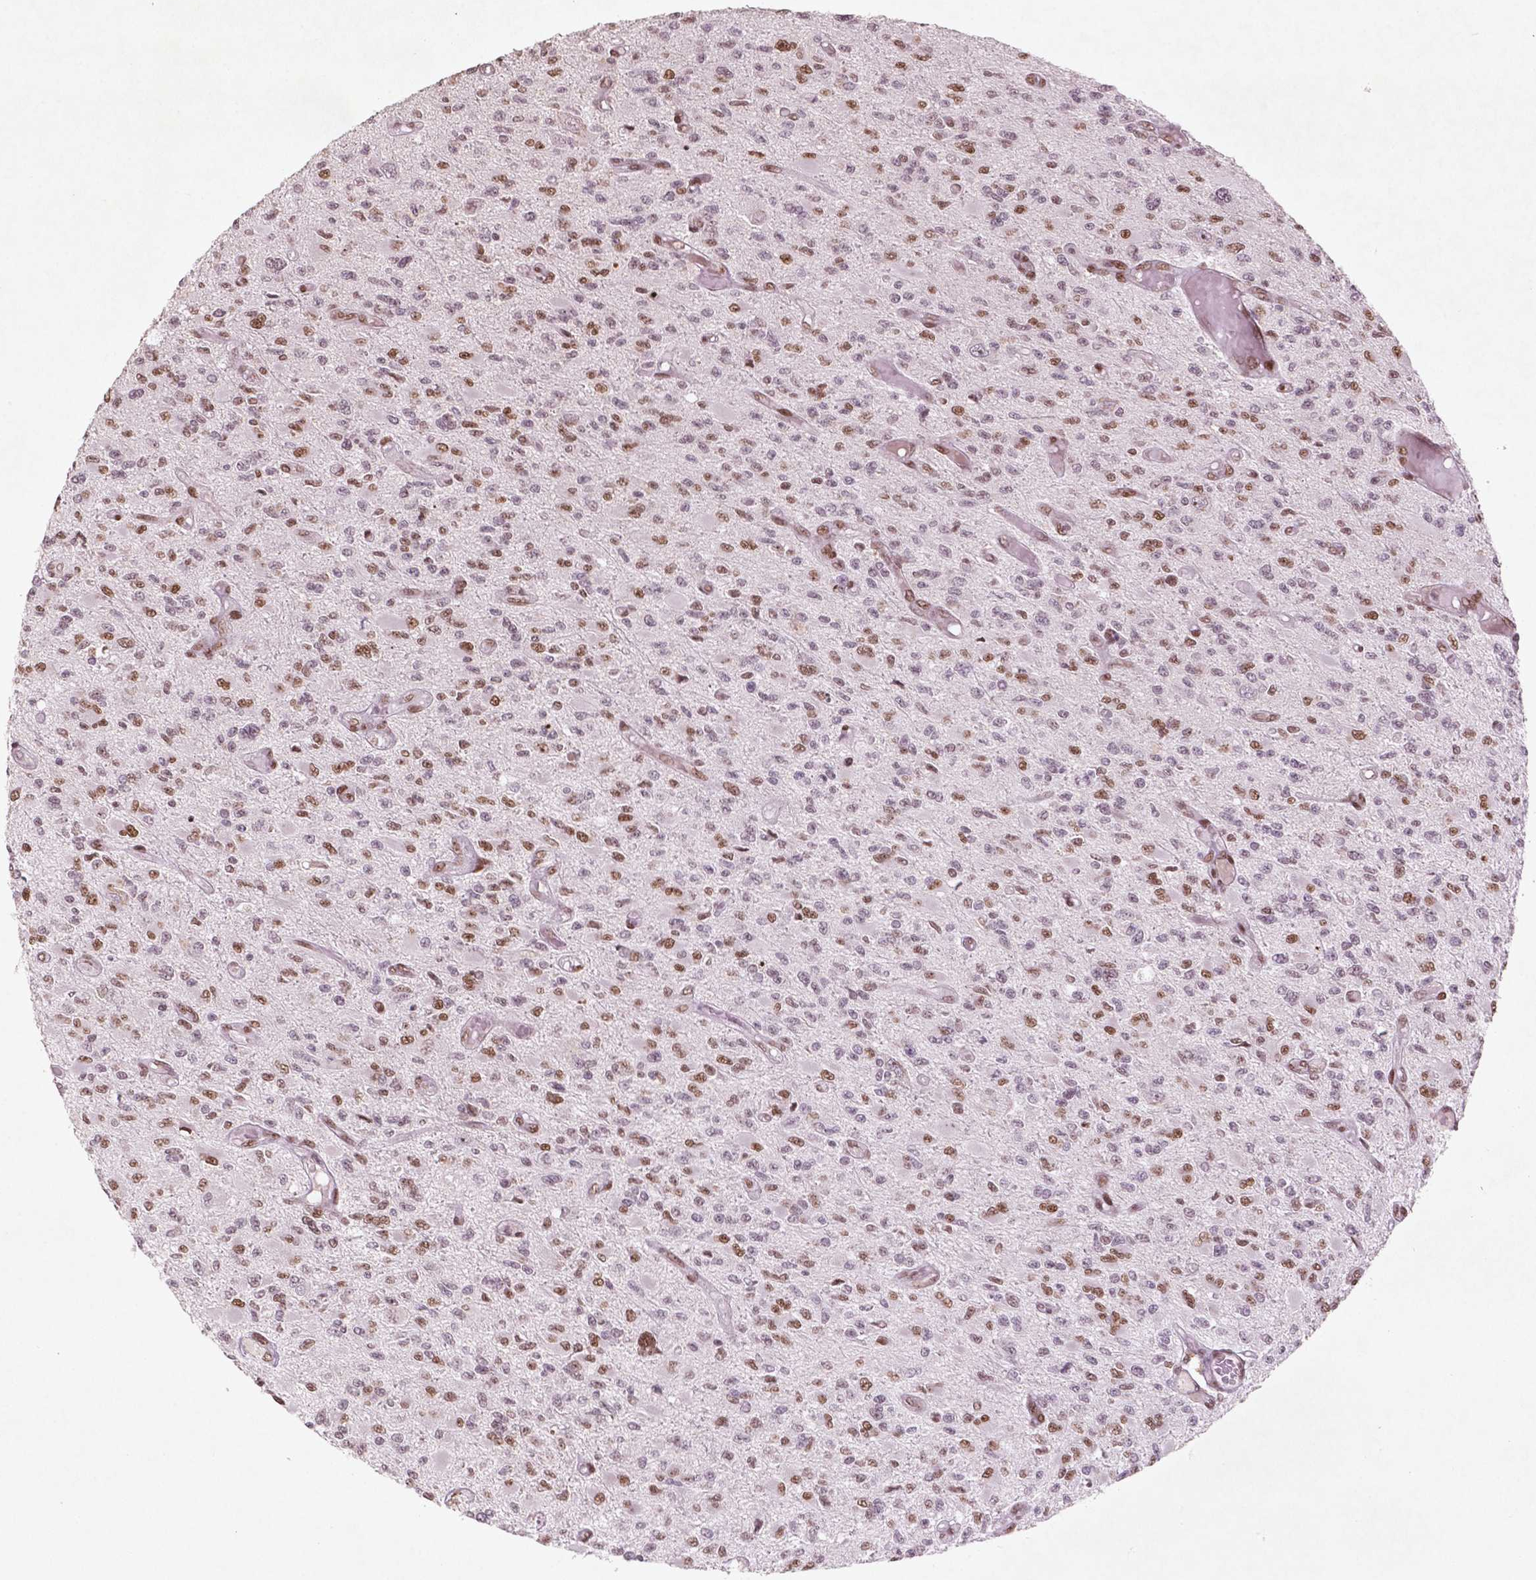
{"staining": {"intensity": "moderate", "quantity": ">75%", "location": "nuclear"}, "tissue": "glioma", "cell_type": "Tumor cells", "image_type": "cancer", "snomed": [{"axis": "morphology", "description": "Glioma, malignant, High grade"}, {"axis": "topography", "description": "Brain"}], "caption": "Immunohistochemistry (IHC) photomicrograph of neoplastic tissue: human glioma stained using immunohistochemistry (IHC) demonstrates medium levels of moderate protein expression localized specifically in the nuclear of tumor cells, appearing as a nuclear brown color.", "gene": "HMG20B", "patient": {"sex": "female", "age": 63}}